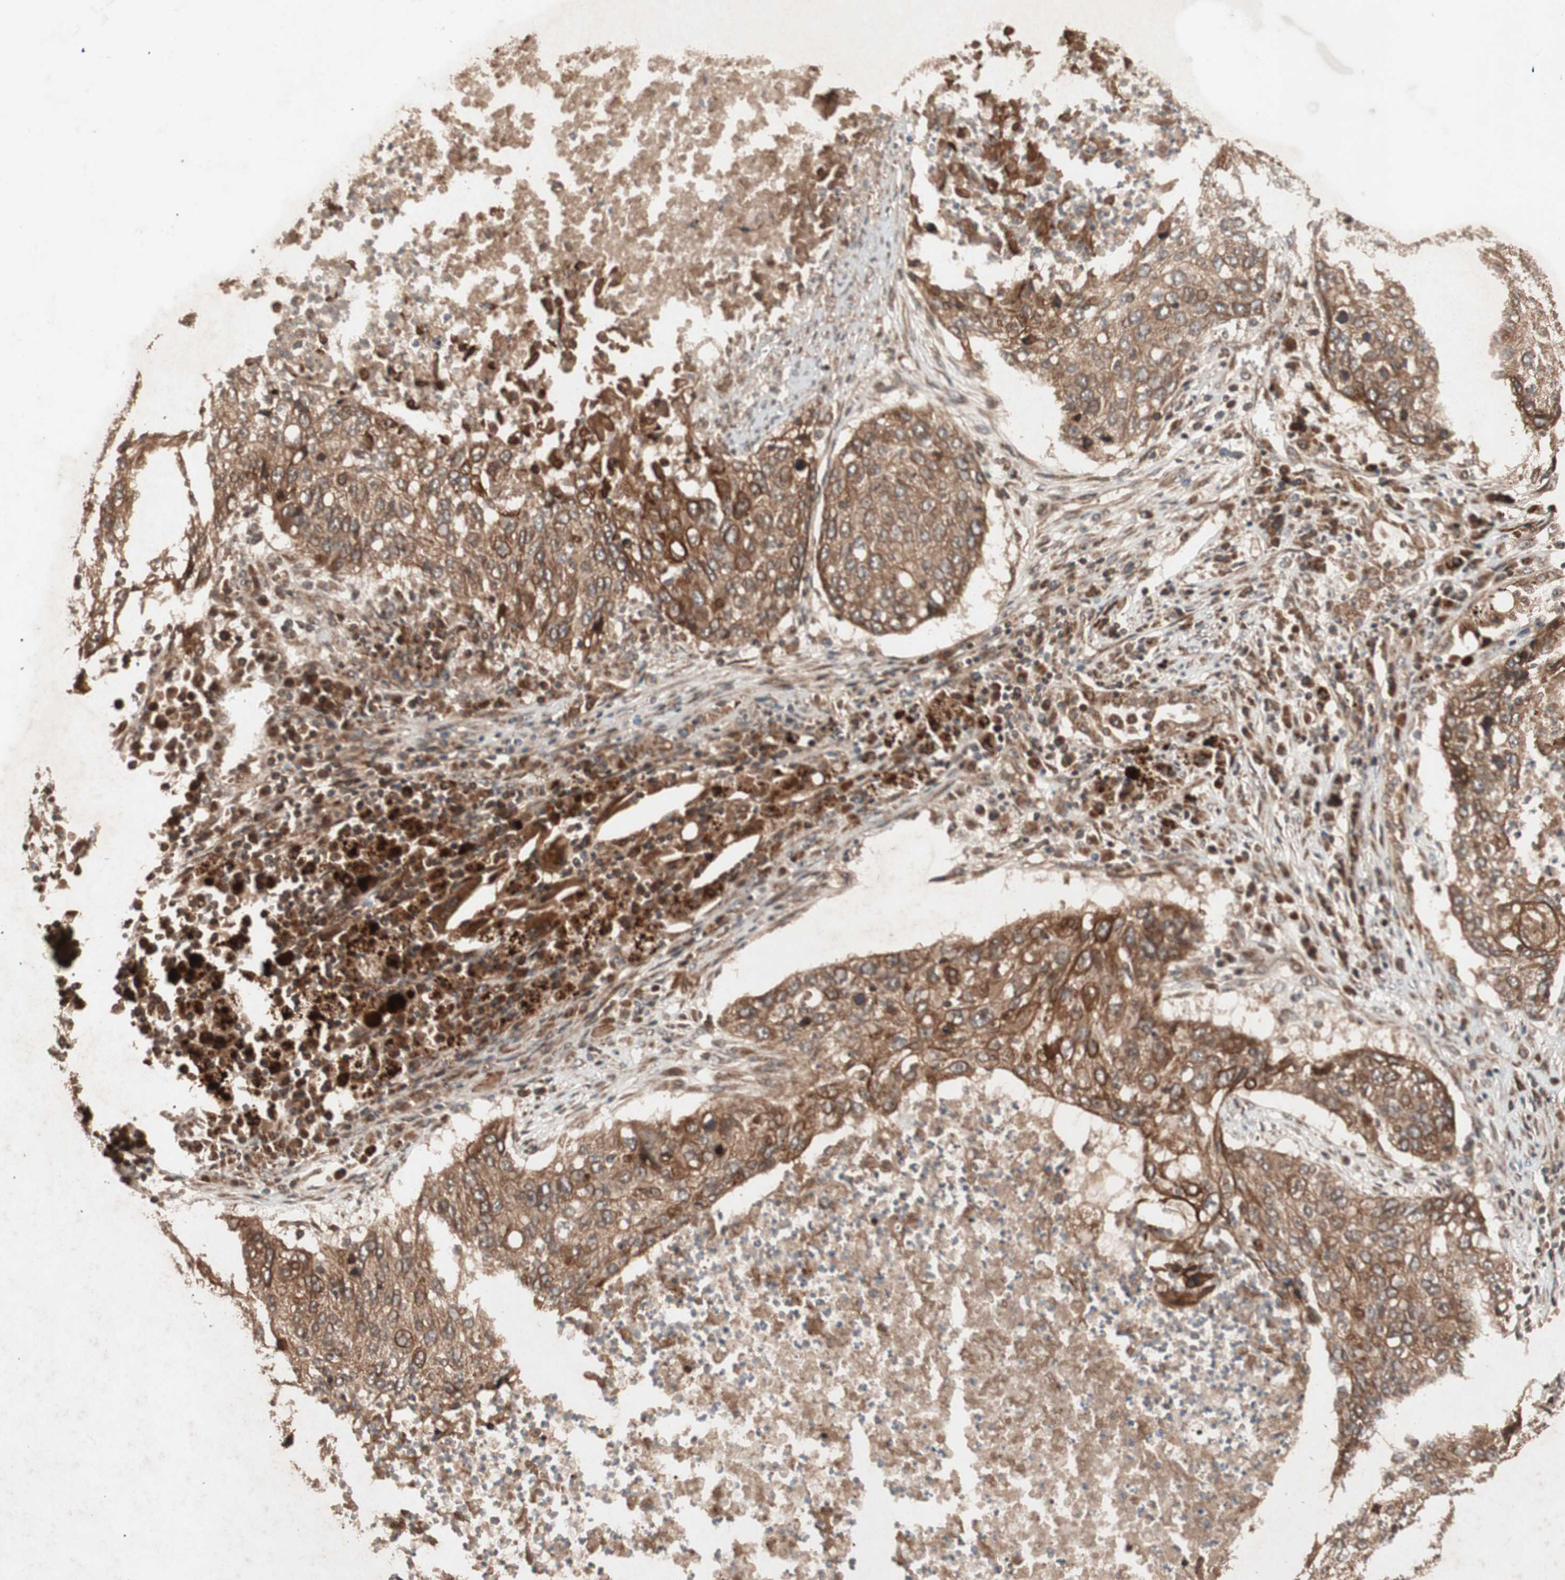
{"staining": {"intensity": "strong", "quantity": ">75%", "location": "cytoplasmic/membranous"}, "tissue": "lung cancer", "cell_type": "Tumor cells", "image_type": "cancer", "snomed": [{"axis": "morphology", "description": "Squamous cell carcinoma, NOS"}, {"axis": "topography", "description": "Lung"}], "caption": "Lung squamous cell carcinoma was stained to show a protein in brown. There is high levels of strong cytoplasmic/membranous expression in approximately >75% of tumor cells.", "gene": "RAB1A", "patient": {"sex": "female", "age": 63}}